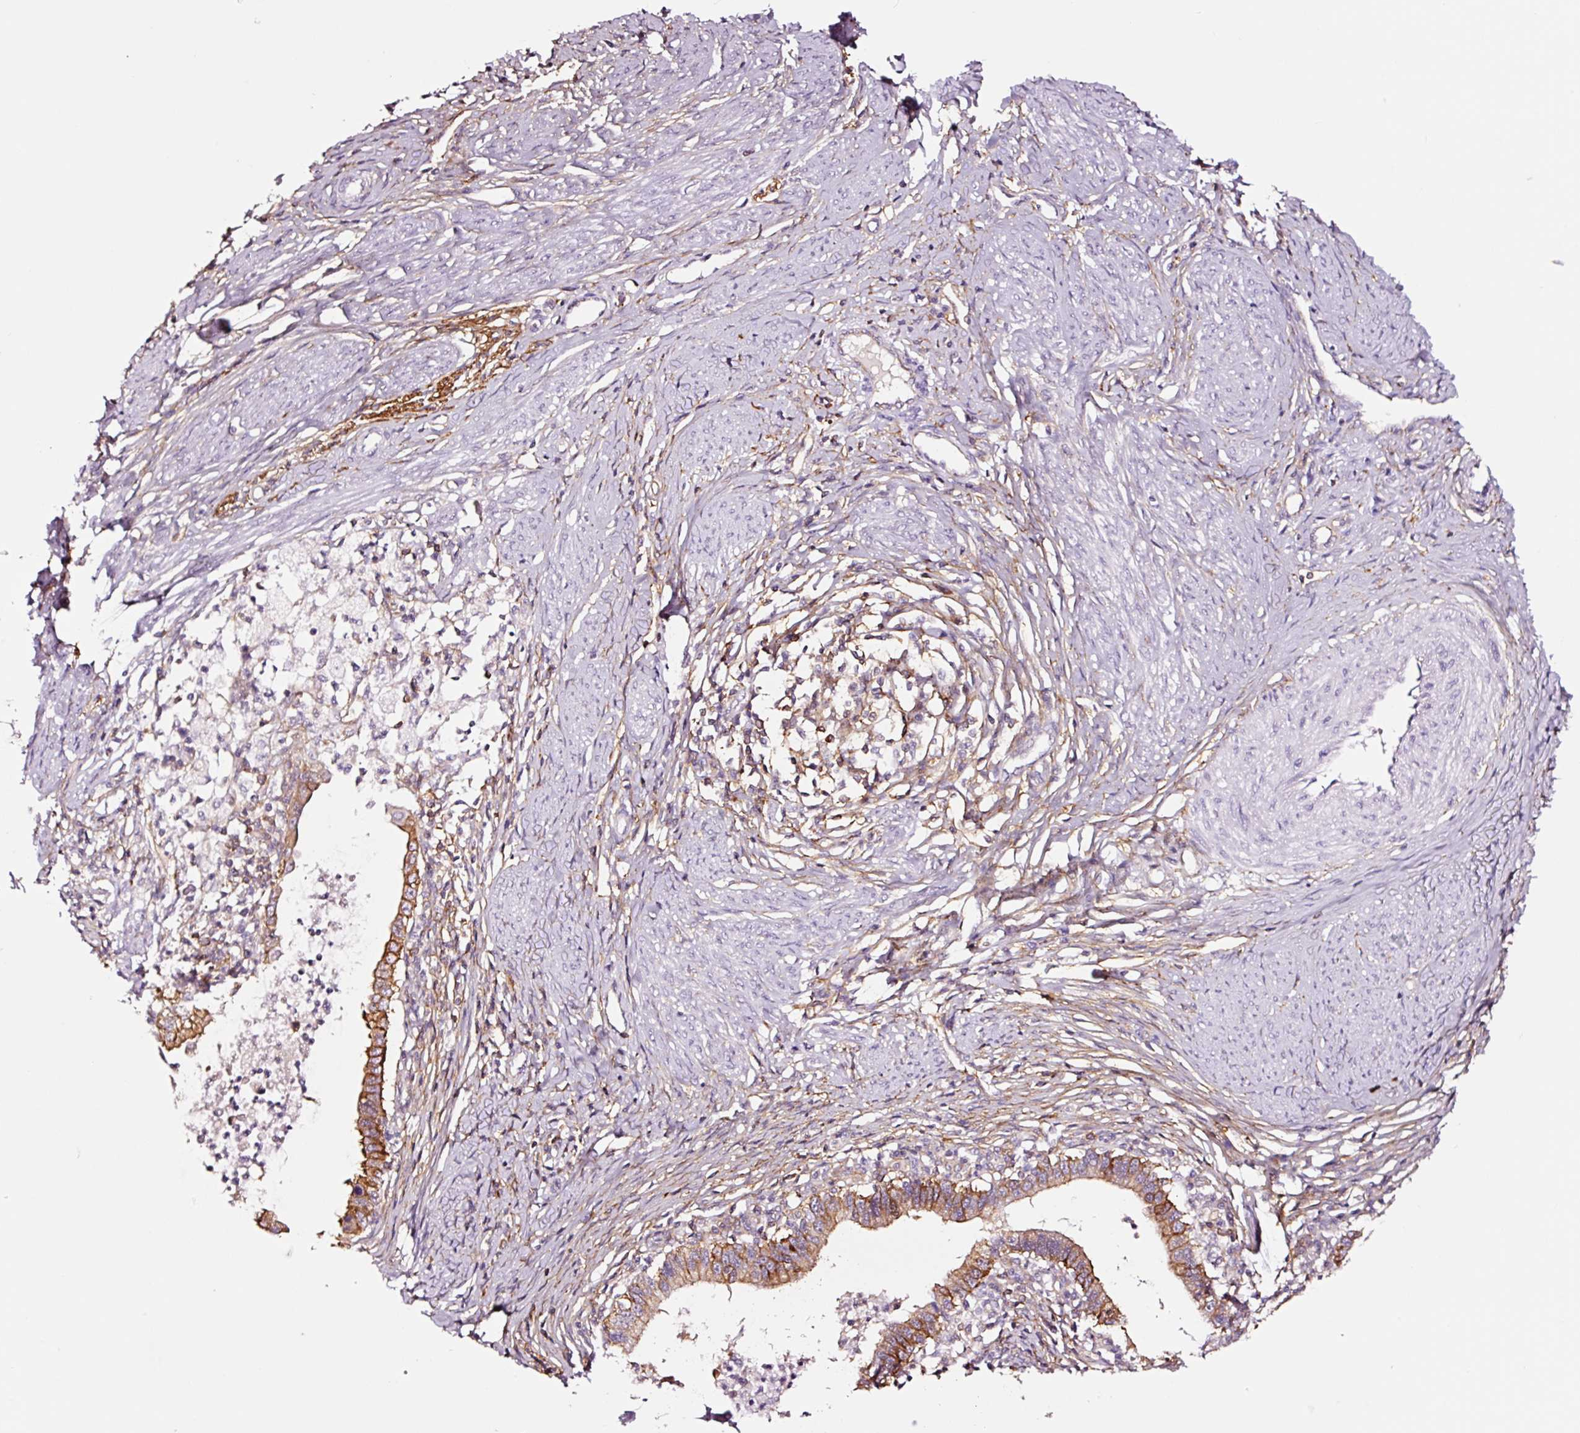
{"staining": {"intensity": "strong", "quantity": ">75%", "location": "cytoplasmic/membranous"}, "tissue": "cervical cancer", "cell_type": "Tumor cells", "image_type": "cancer", "snomed": [{"axis": "morphology", "description": "Adenocarcinoma, NOS"}, {"axis": "topography", "description": "Cervix"}], "caption": "This histopathology image displays immunohistochemistry (IHC) staining of human cervical cancer, with high strong cytoplasmic/membranous positivity in about >75% of tumor cells.", "gene": "ADD3", "patient": {"sex": "female", "age": 36}}